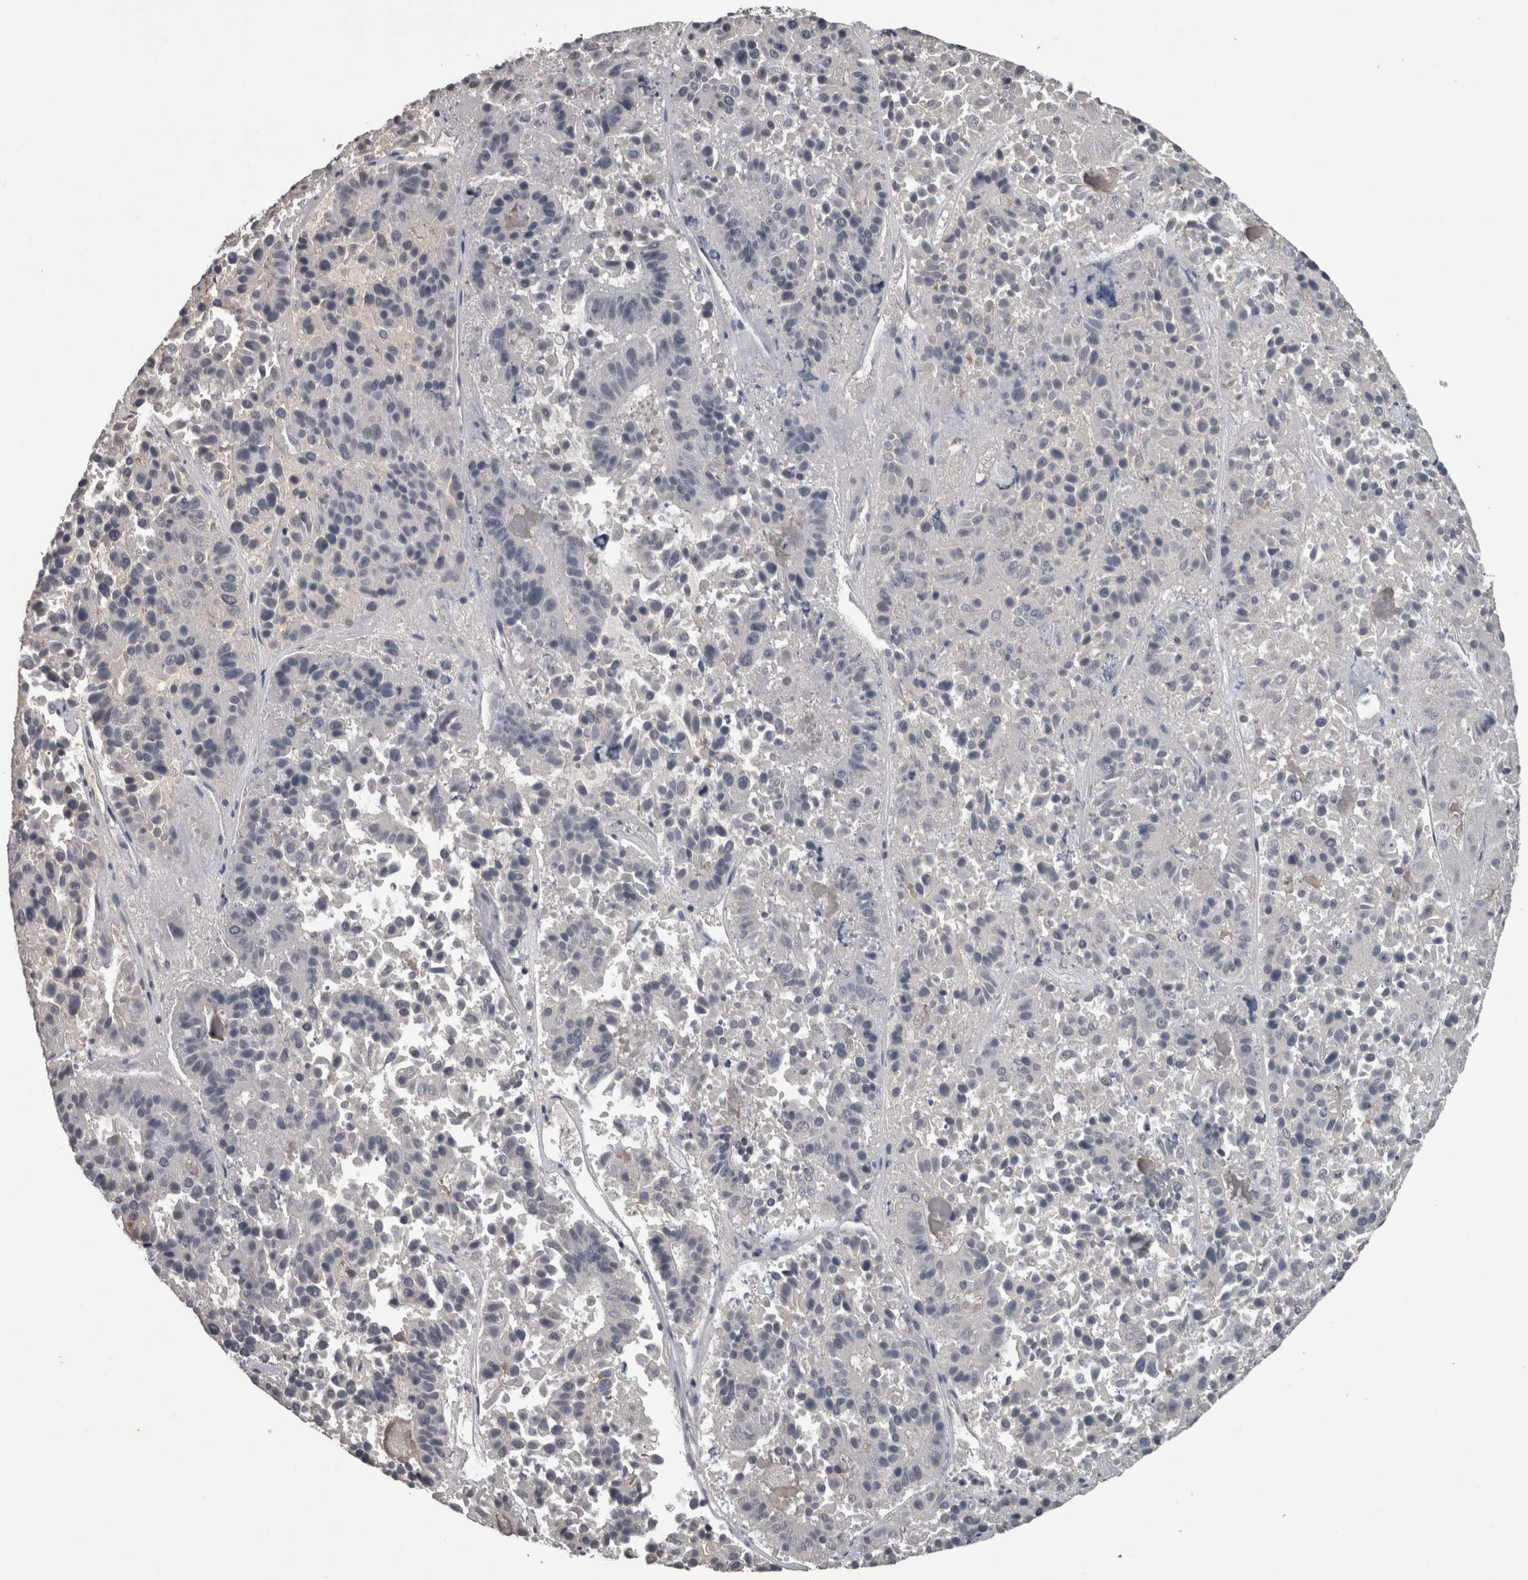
{"staining": {"intensity": "negative", "quantity": "none", "location": "none"}, "tissue": "pancreatic cancer", "cell_type": "Tumor cells", "image_type": "cancer", "snomed": [{"axis": "morphology", "description": "Adenocarcinoma, NOS"}, {"axis": "topography", "description": "Pancreas"}], "caption": "Pancreatic cancer (adenocarcinoma) was stained to show a protein in brown. There is no significant expression in tumor cells.", "gene": "PIK3AP1", "patient": {"sex": "male", "age": 50}}